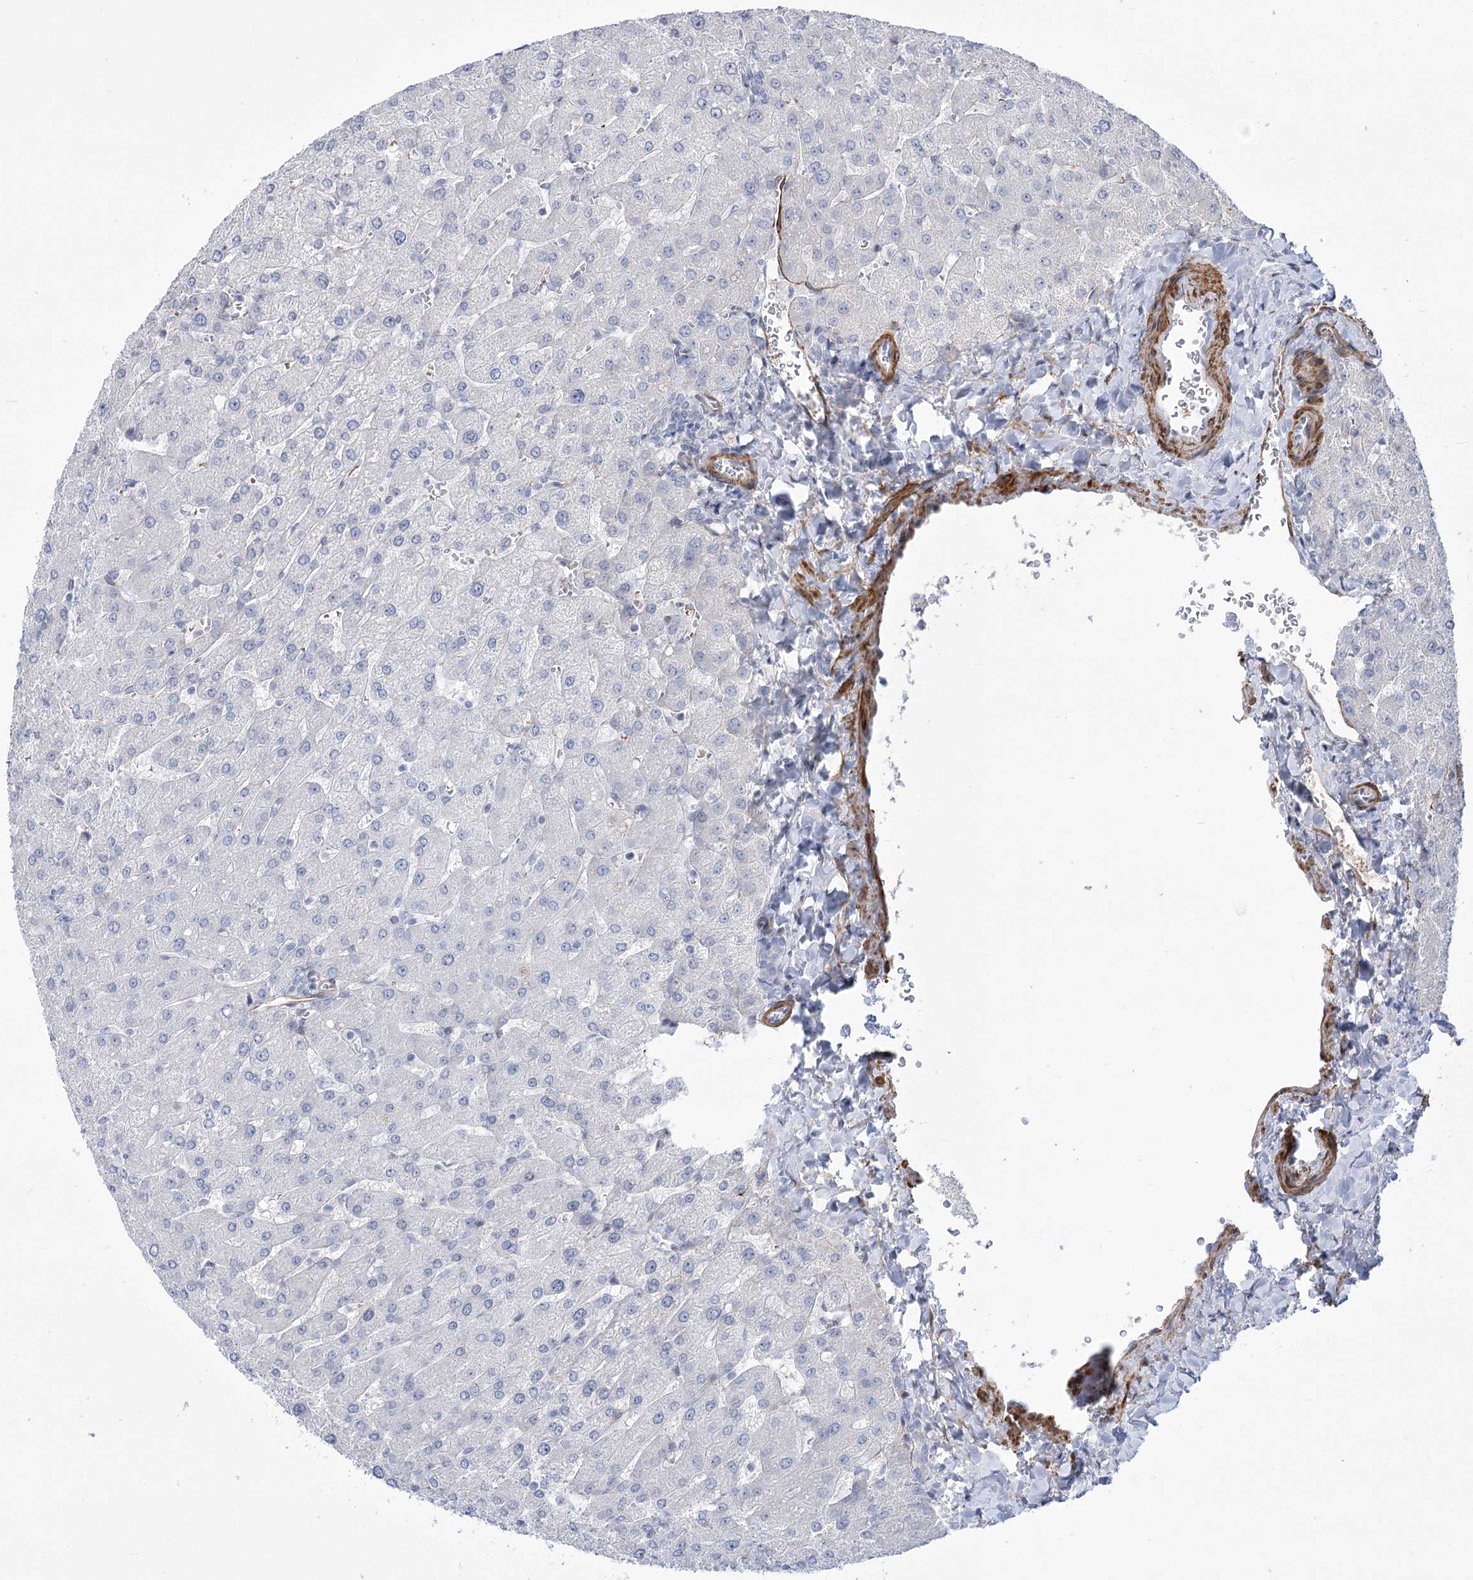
{"staining": {"intensity": "negative", "quantity": "none", "location": "none"}, "tissue": "liver", "cell_type": "Cholangiocytes", "image_type": "normal", "snomed": [{"axis": "morphology", "description": "Normal tissue, NOS"}, {"axis": "topography", "description": "Liver"}], "caption": "This is an IHC micrograph of normal liver. There is no staining in cholangiocytes.", "gene": "ANKRD23", "patient": {"sex": "male", "age": 55}}